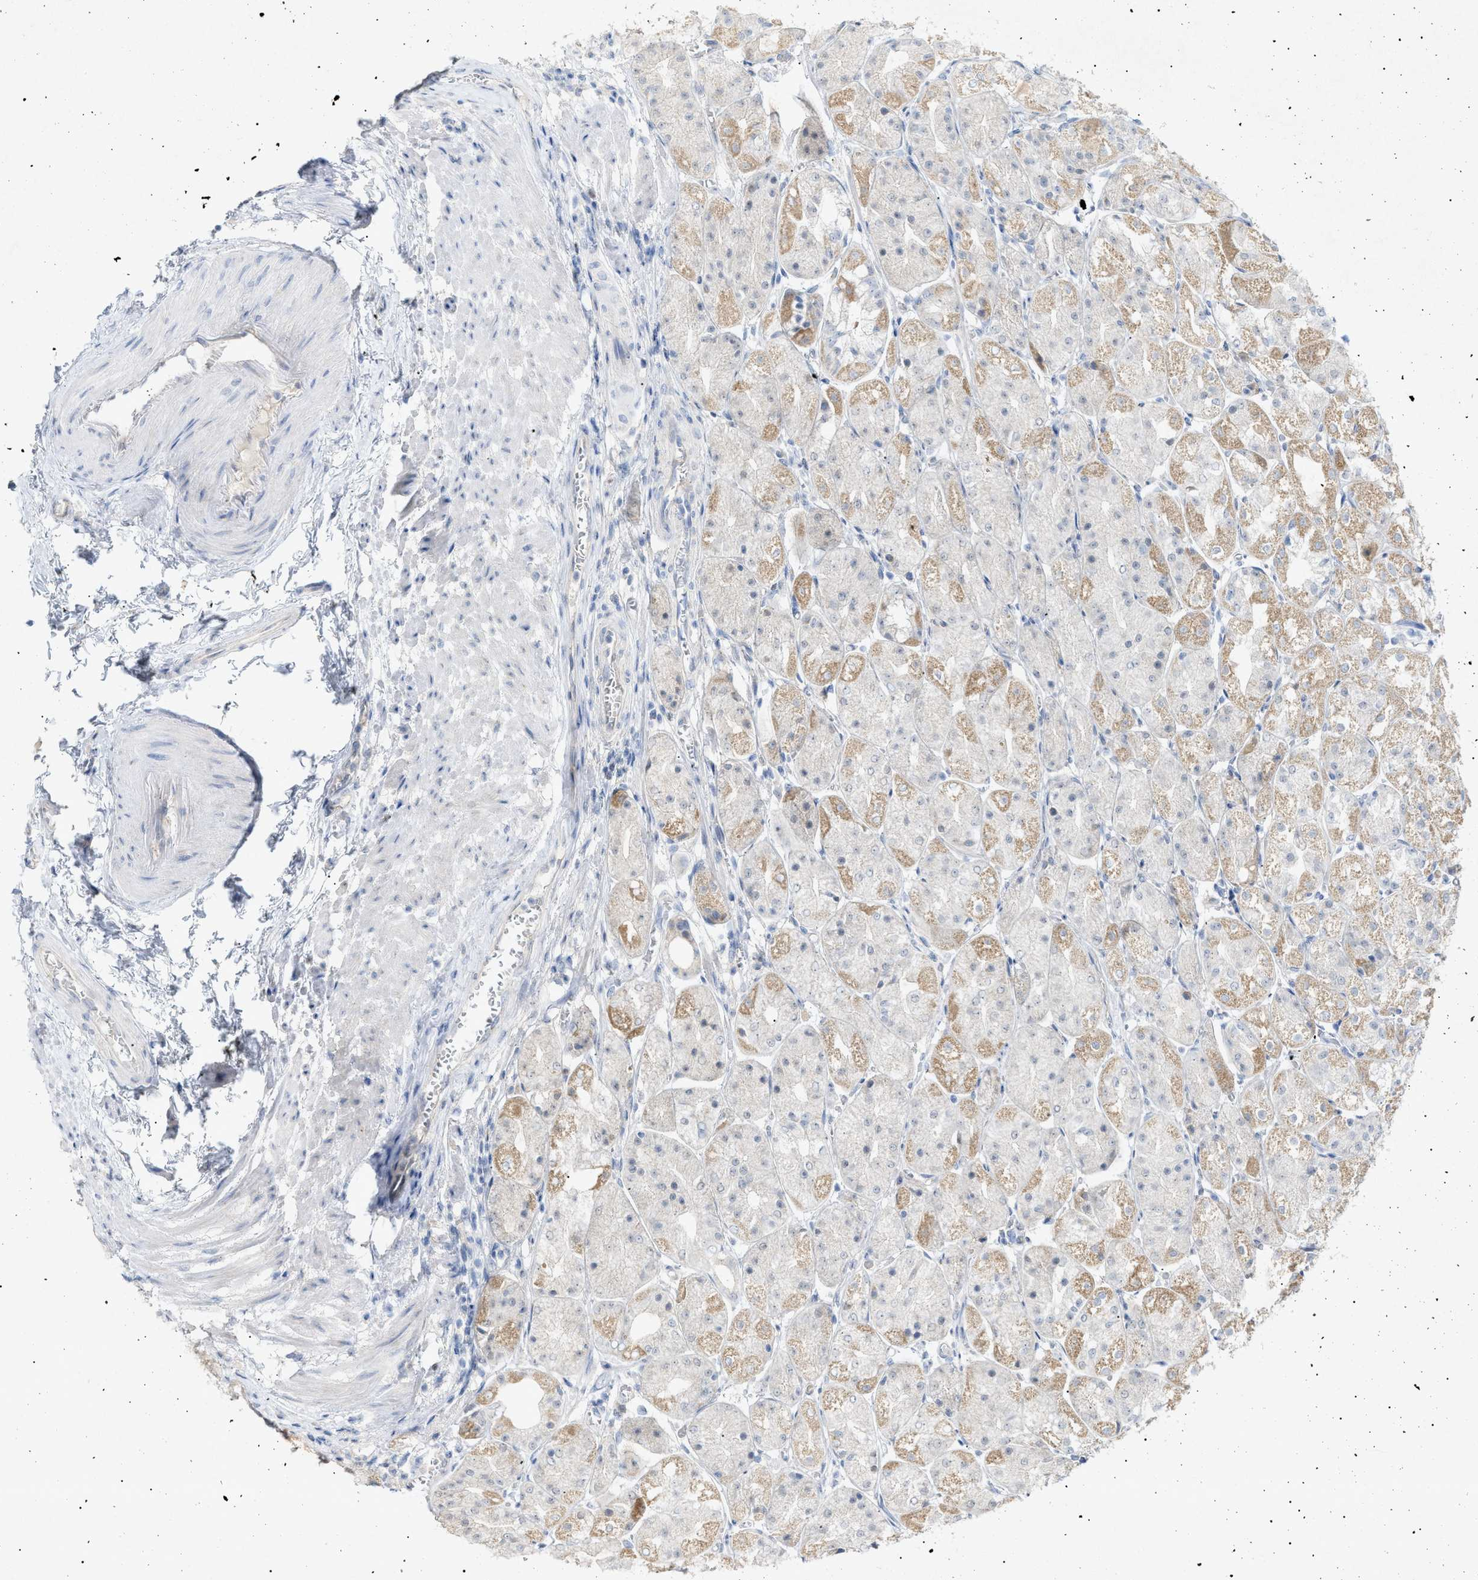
{"staining": {"intensity": "weak", "quantity": "25%-75%", "location": "cytoplasmic/membranous"}, "tissue": "stomach", "cell_type": "Glandular cells", "image_type": "normal", "snomed": [{"axis": "morphology", "description": "Normal tissue, NOS"}, {"axis": "topography", "description": "Stomach, upper"}], "caption": "Stomach stained for a protein reveals weak cytoplasmic/membranous positivity in glandular cells.", "gene": "SLC25A31", "patient": {"sex": "male", "age": 72}}